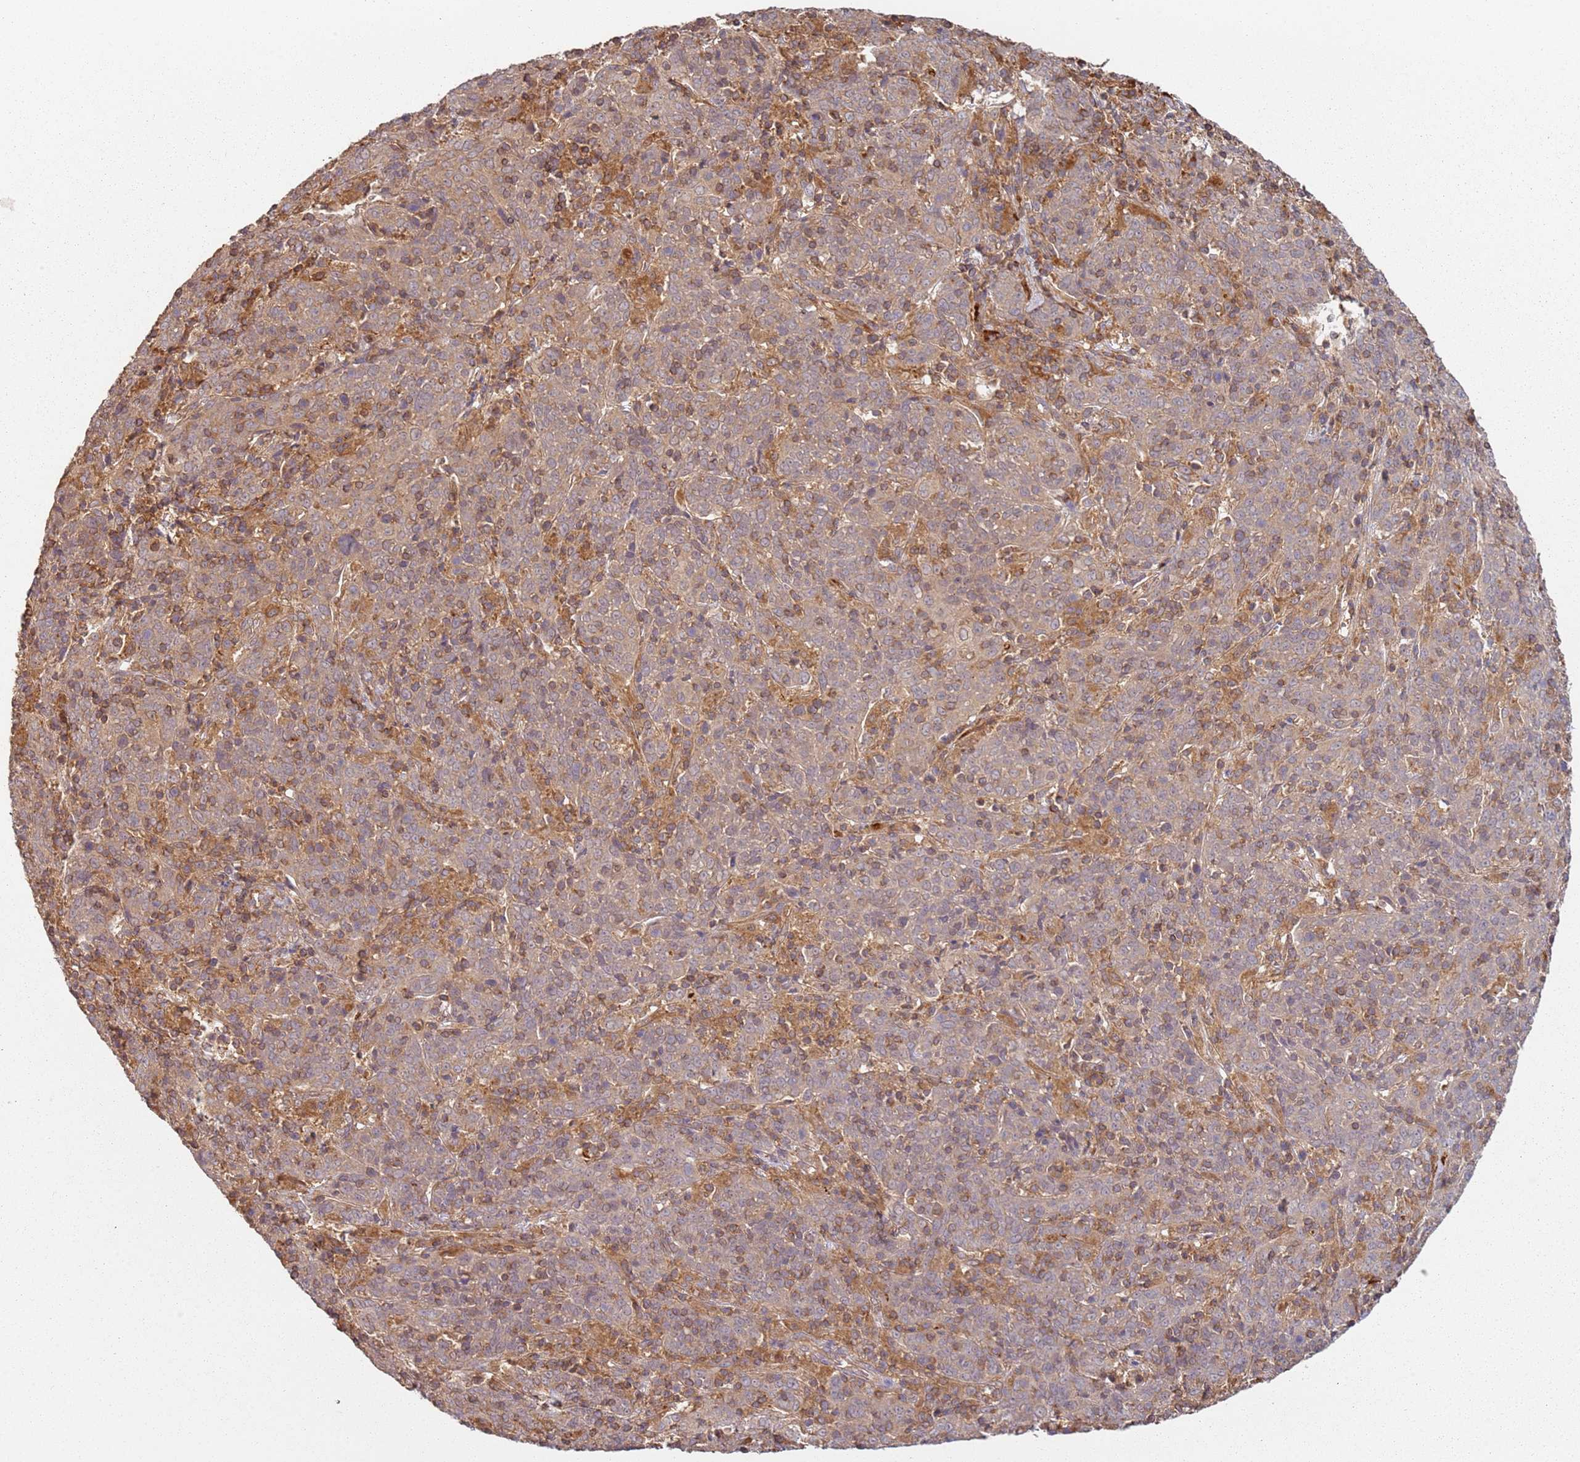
{"staining": {"intensity": "moderate", "quantity": "25%-75%", "location": "cytoplasmic/membranous"}, "tissue": "cervical cancer", "cell_type": "Tumor cells", "image_type": "cancer", "snomed": [{"axis": "morphology", "description": "Squamous cell carcinoma, NOS"}, {"axis": "topography", "description": "Cervix"}], "caption": "Human squamous cell carcinoma (cervical) stained with a protein marker shows moderate staining in tumor cells.", "gene": "SCGB2B2", "patient": {"sex": "female", "age": 67}}